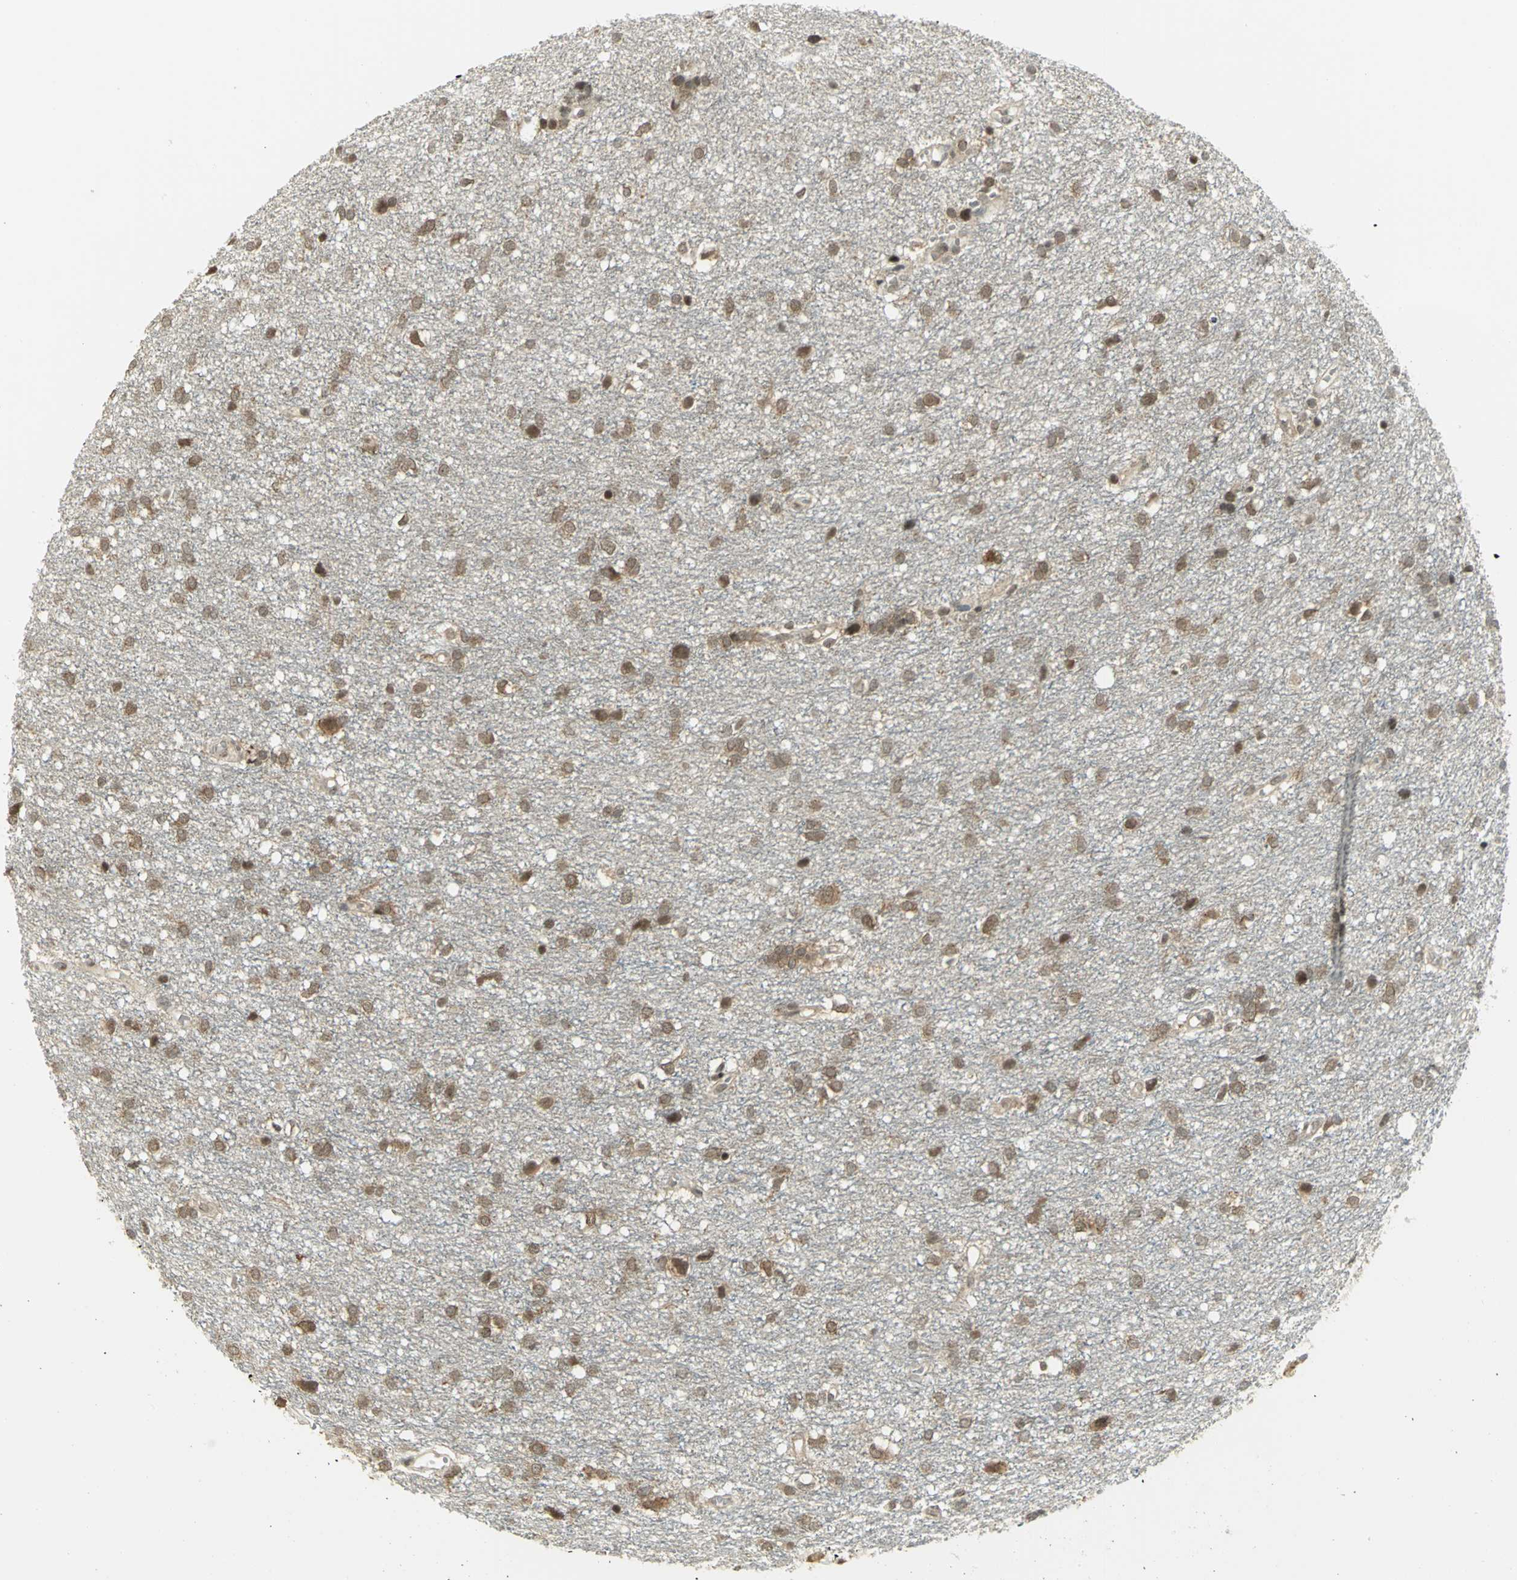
{"staining": {"intensity": "moderate", "quantity": ">75%", "location": "cytoplasmic/membranous"}, "tissue": "glioma", "cell_type": "Tumor cells", "image_type": "cancer", "snomed": [{"axis": "morphology", "description": "Glioma, malignant, High grade"}, {"axis": "topography", "description": "Brain"}], "caption": "Protein expression analysis of glioma displays moderate cytoplasmic/membranous expression in approximately >75% of tumor cells.", "gene": "CDC34", "patient": {"sex": "female", "age": 59}}